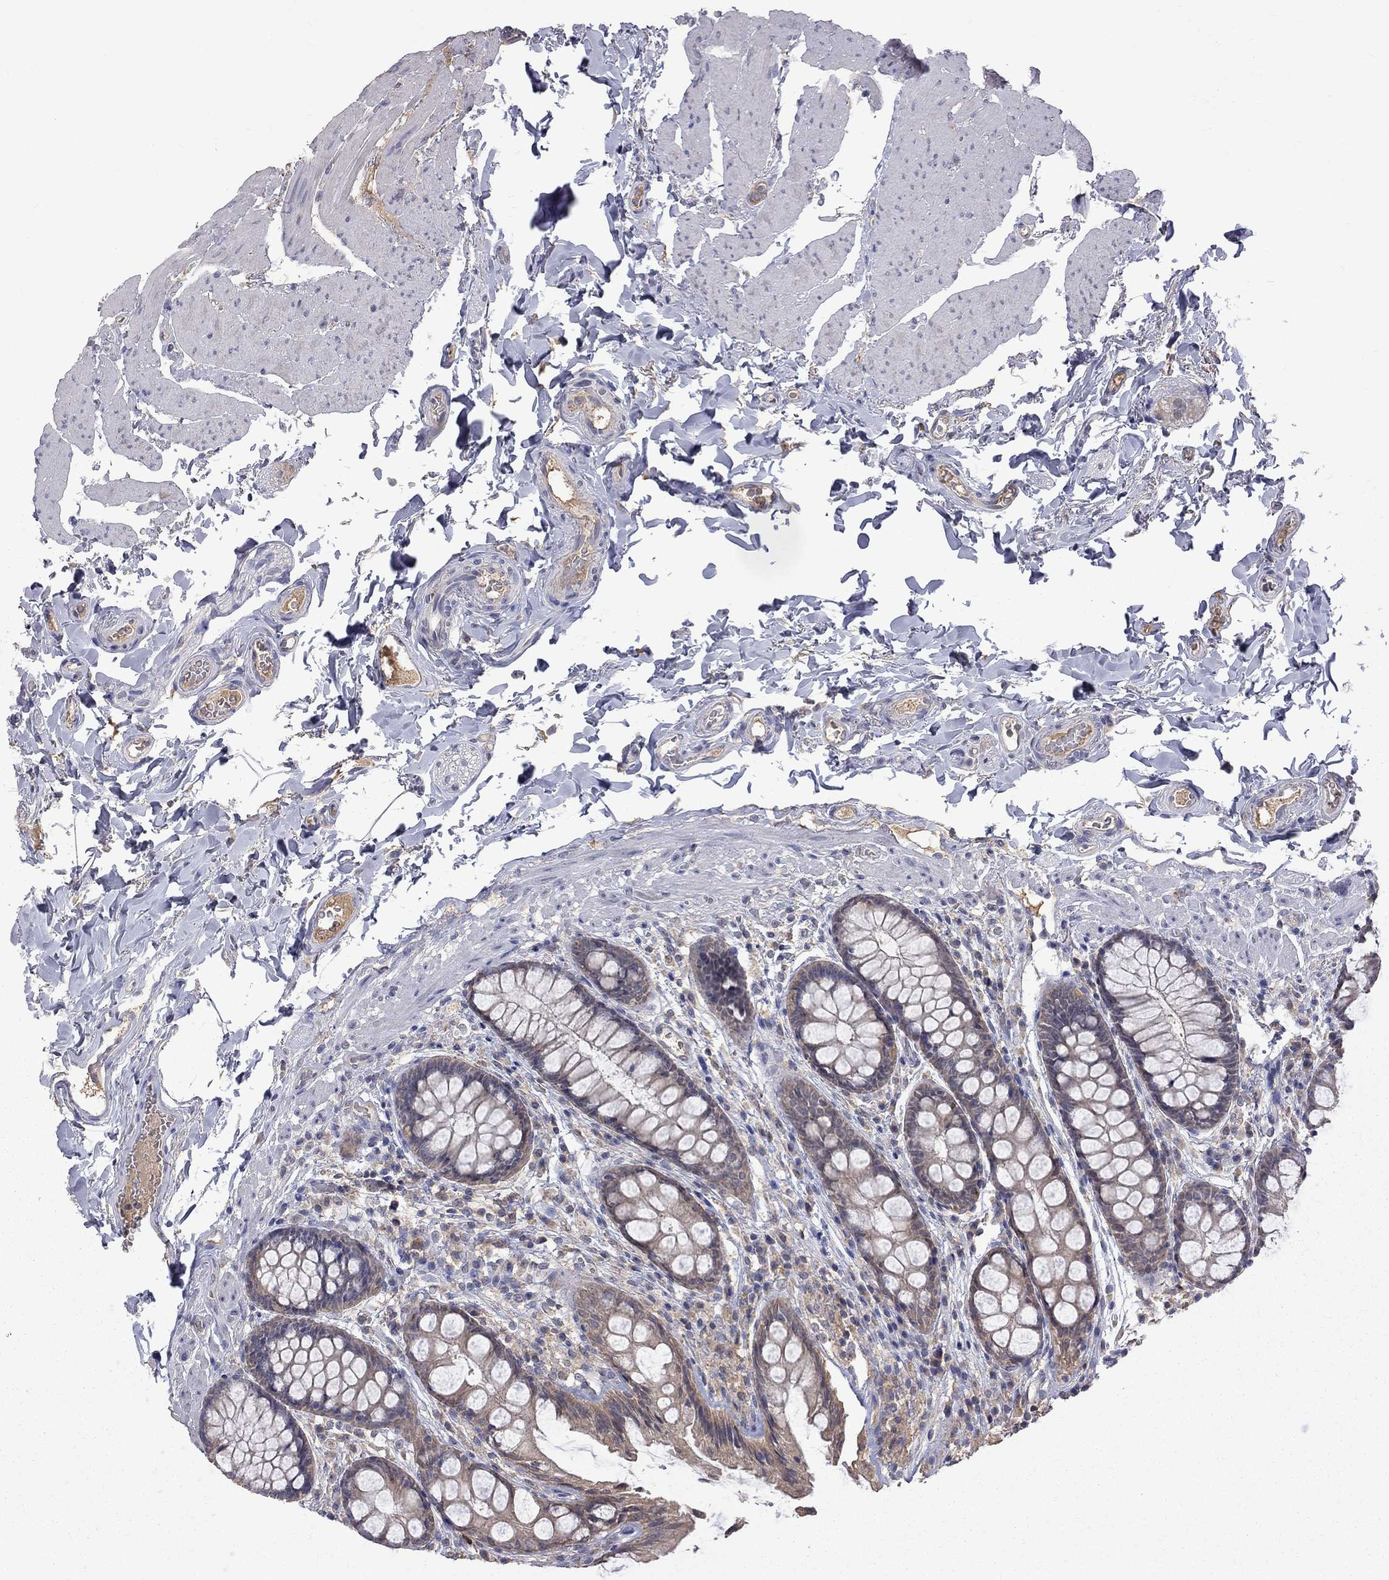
{"staining": {"intensity": "negative", "quantity": "none", "location": "none"}, "tissue": "colon", "cell_type": "Endothelial cells", "image_type": "normal", "snomed": [{"axis": "morphology", "description": "Normal tissue, NOS"}, {"axis": "topography", "description": "Colon"}], "caption": "This is an IHC histopathology image of unremarkable colon. There is no staining in endothelial cells.", "gene": "HTR6", "patient": {"sex": "female", "age": 86}}